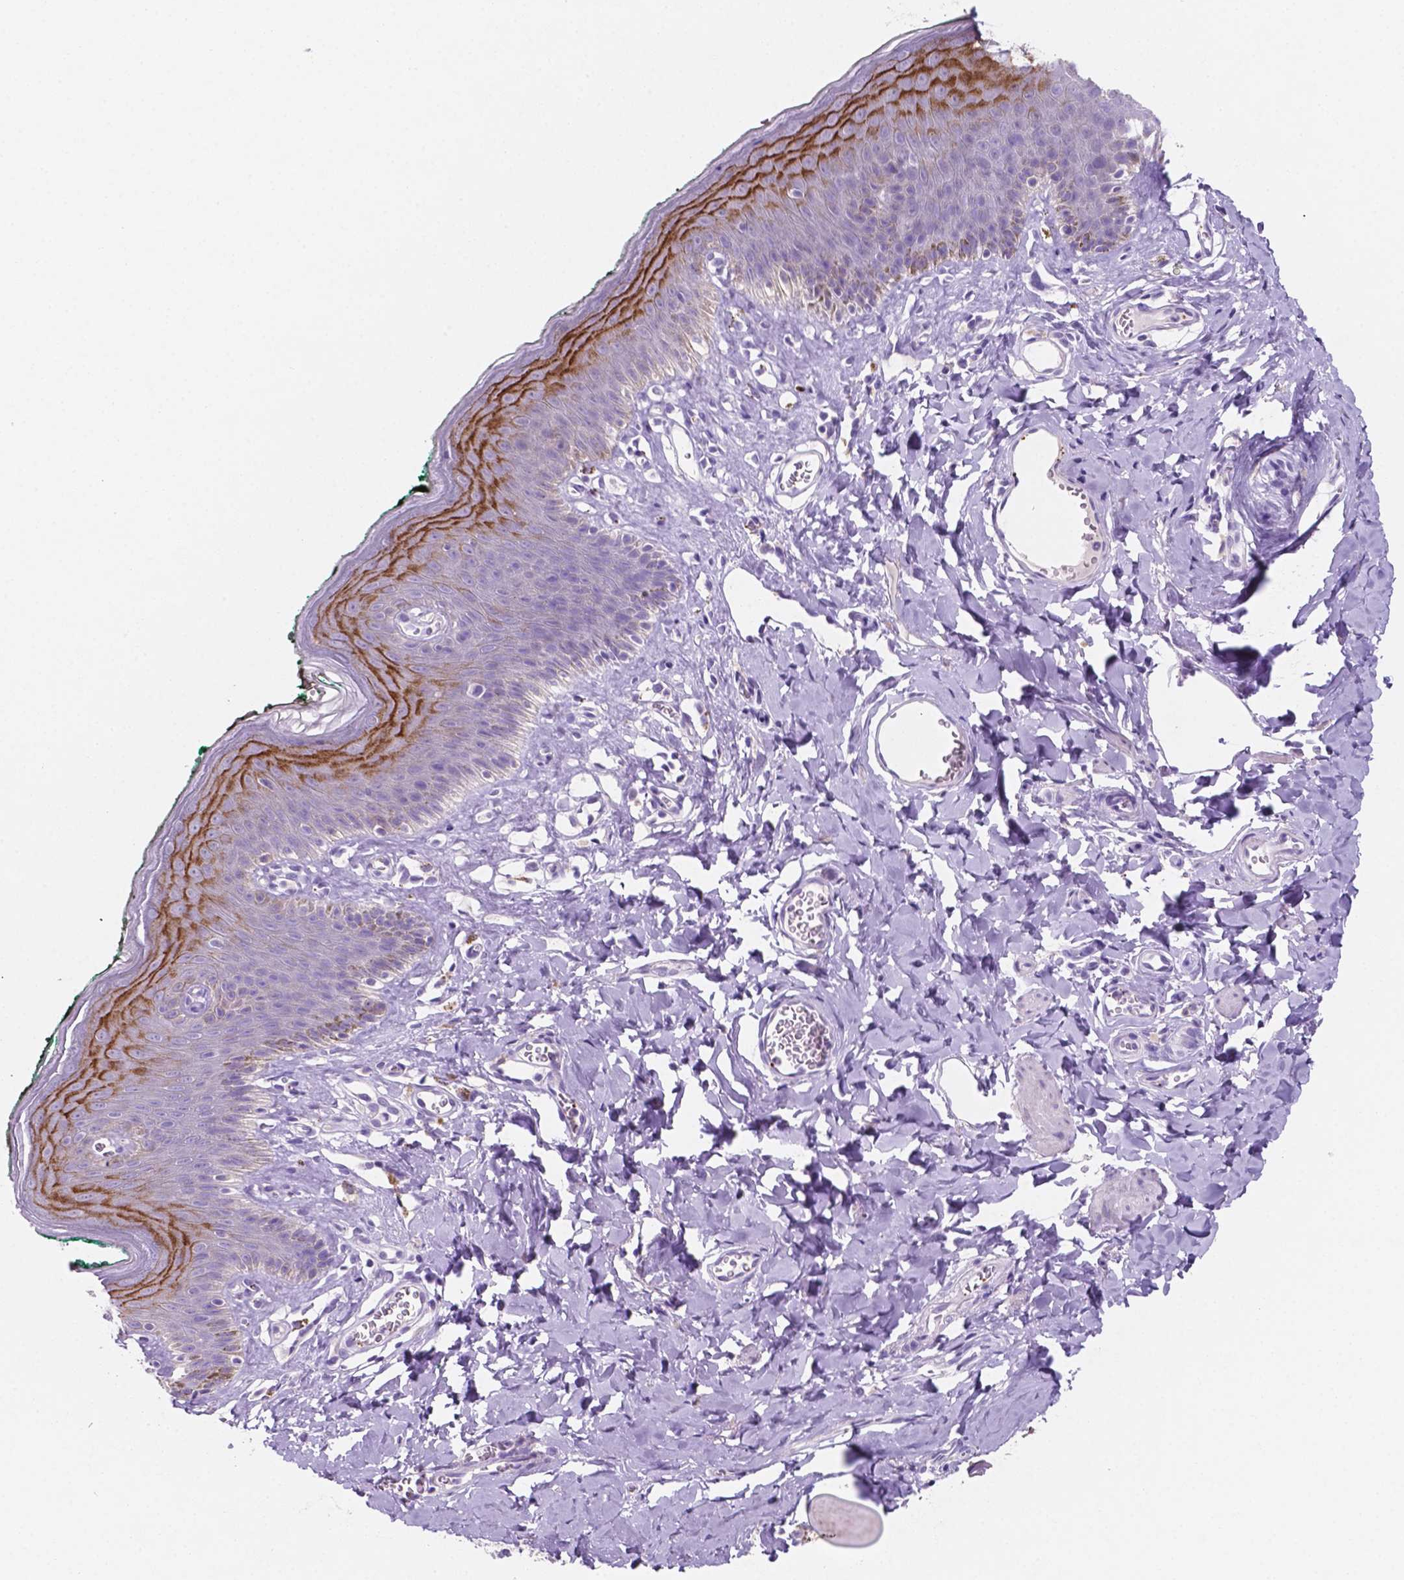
{"staining": {"intensity": "moderate", "quantity": "<25%", "location": "cytoplasmic/membranous"}, "tissue": "skin", "cell_type": "Epidermal cells", "image_type": "normal", "snomed": [{"axis": "morphology", "description": "Normal tissue, NOS"}, {"axis": "topography", "description": "Vulva"}, {"axis": "topography", "description": "Peripheral nerve tissue"}], "caption": "DAB immunohistochemical staining of benign human skin reveals moderate cytoplasmic/membranous protein positivity in approximately <25% of epidermal cells.", "gene": "EBLN2", "patient": {"sex": "female", "age": 66}}